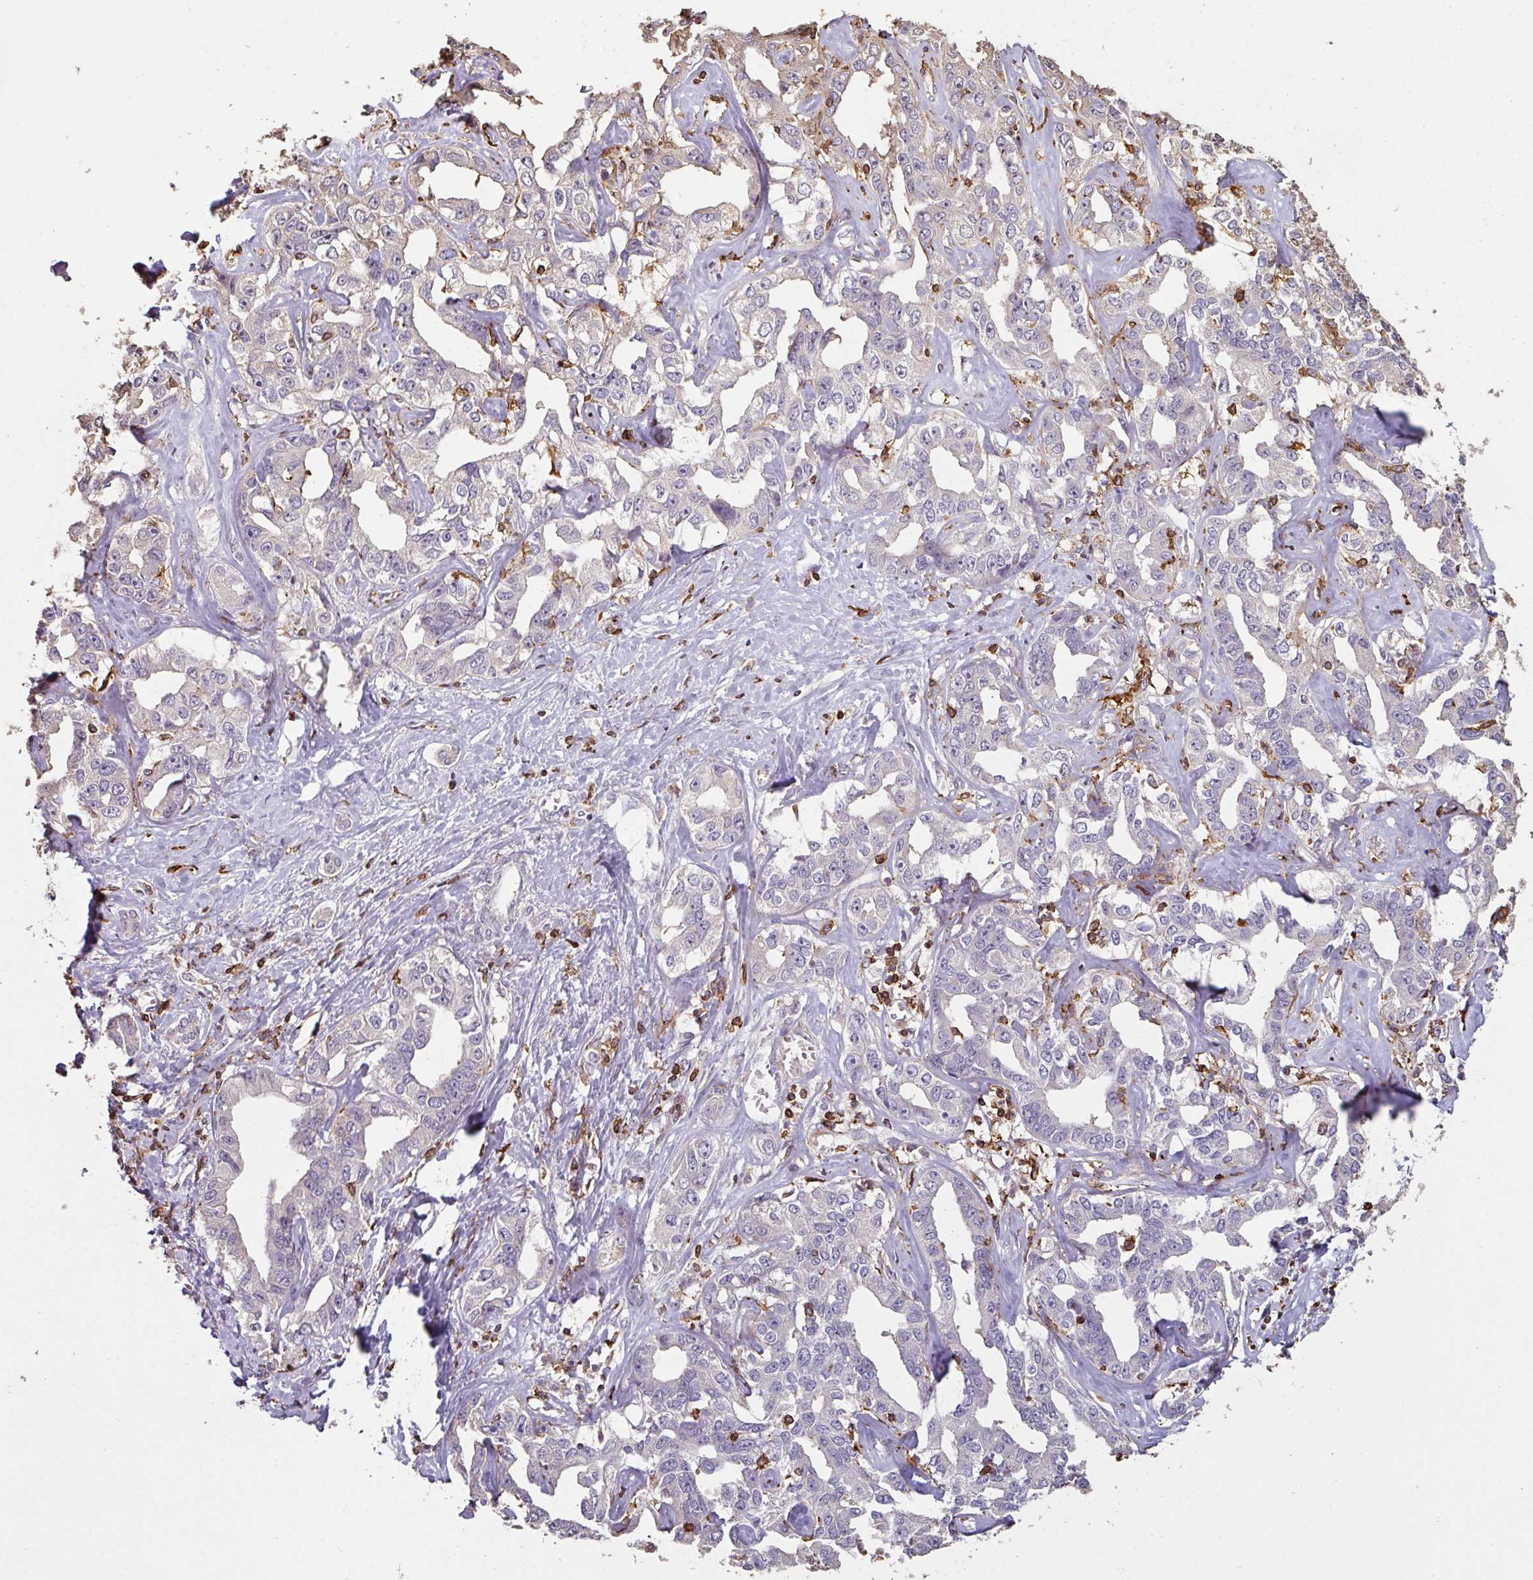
{"staining": {"intensity": "negative", "quantity": "none", "location": "none"}, "tissue": "liver cancer", "cell_type": "Tumor cells", "image_type": "cancer", "snomed": [{"axis": "morphology", "description": "Cholangiocarcinoma"}, {"axis": "topography", "description": "Liver"}], "caption": "DAB (3,3'-diaminobenzidine) immunohistochemical staining of human liver cancer (cholangiocarcinoma) demonstrates no significant positivity in tumor cells.", "gene": "OLFML2B", "patient": {"sex": "male", "age": 59}}